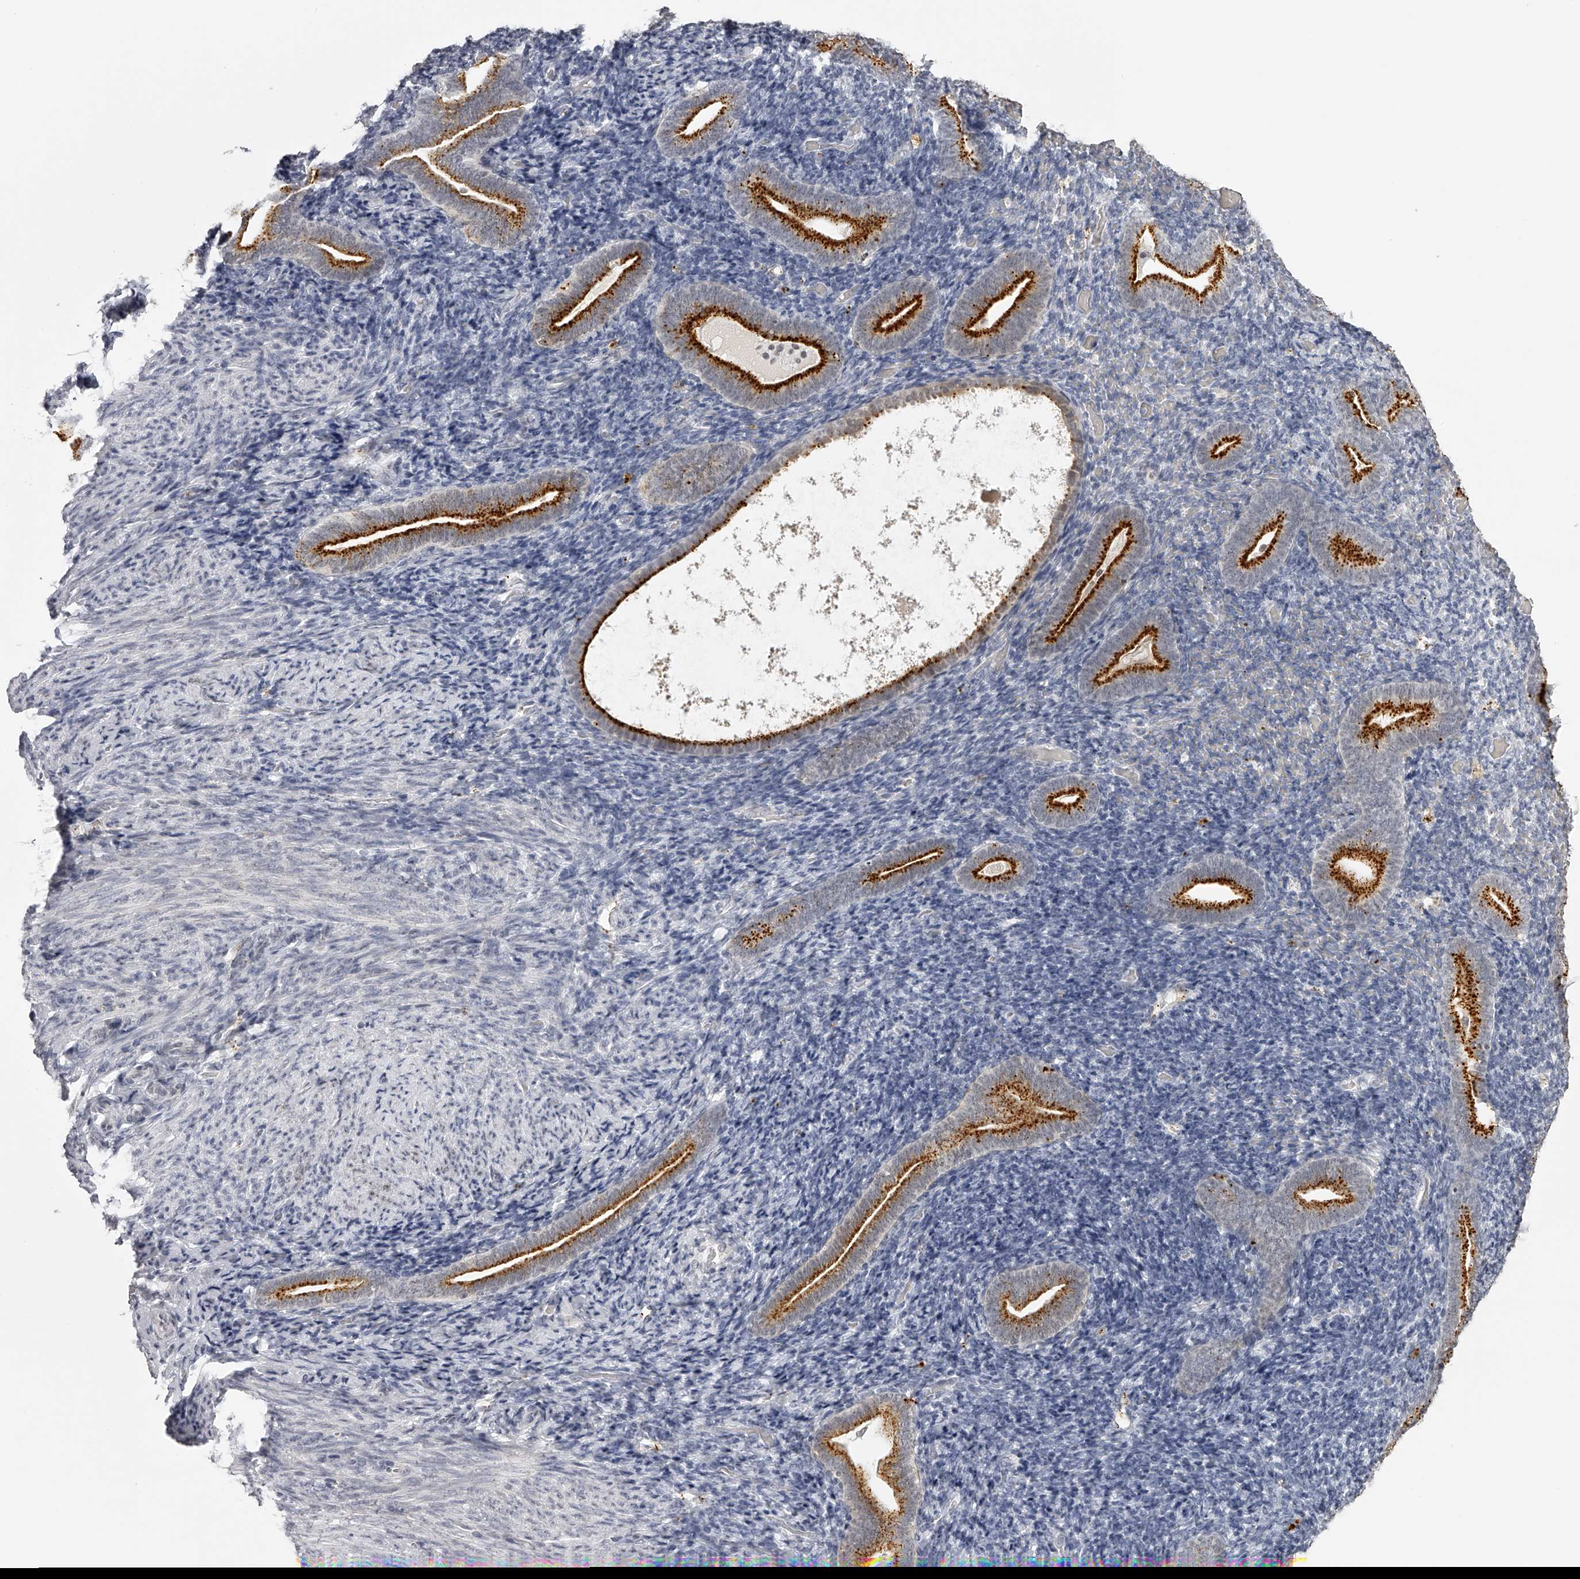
{"staining": {"intensity": "negative", "quantity": "none", "location": "none"}, "tissue": "endometrium", "cell_type": "Cells in endometrial stroma", "image_type": "normal", "snomed": [{"axis": "morphology", "description": "Normal tissue, NOS"}, {"axis": "topography", "description": "Endometrium"}], "caption": "DAB immunohistochemical staining of unremarkable human endometrium demonstrates no significant positivity in cells in endometrial stroma. (Brightfield microscopy of DAB immunohistochemistry (IHC) at high magnification).", "gene": "RNF220", "patient": {"sex": "female", "age": 51}}